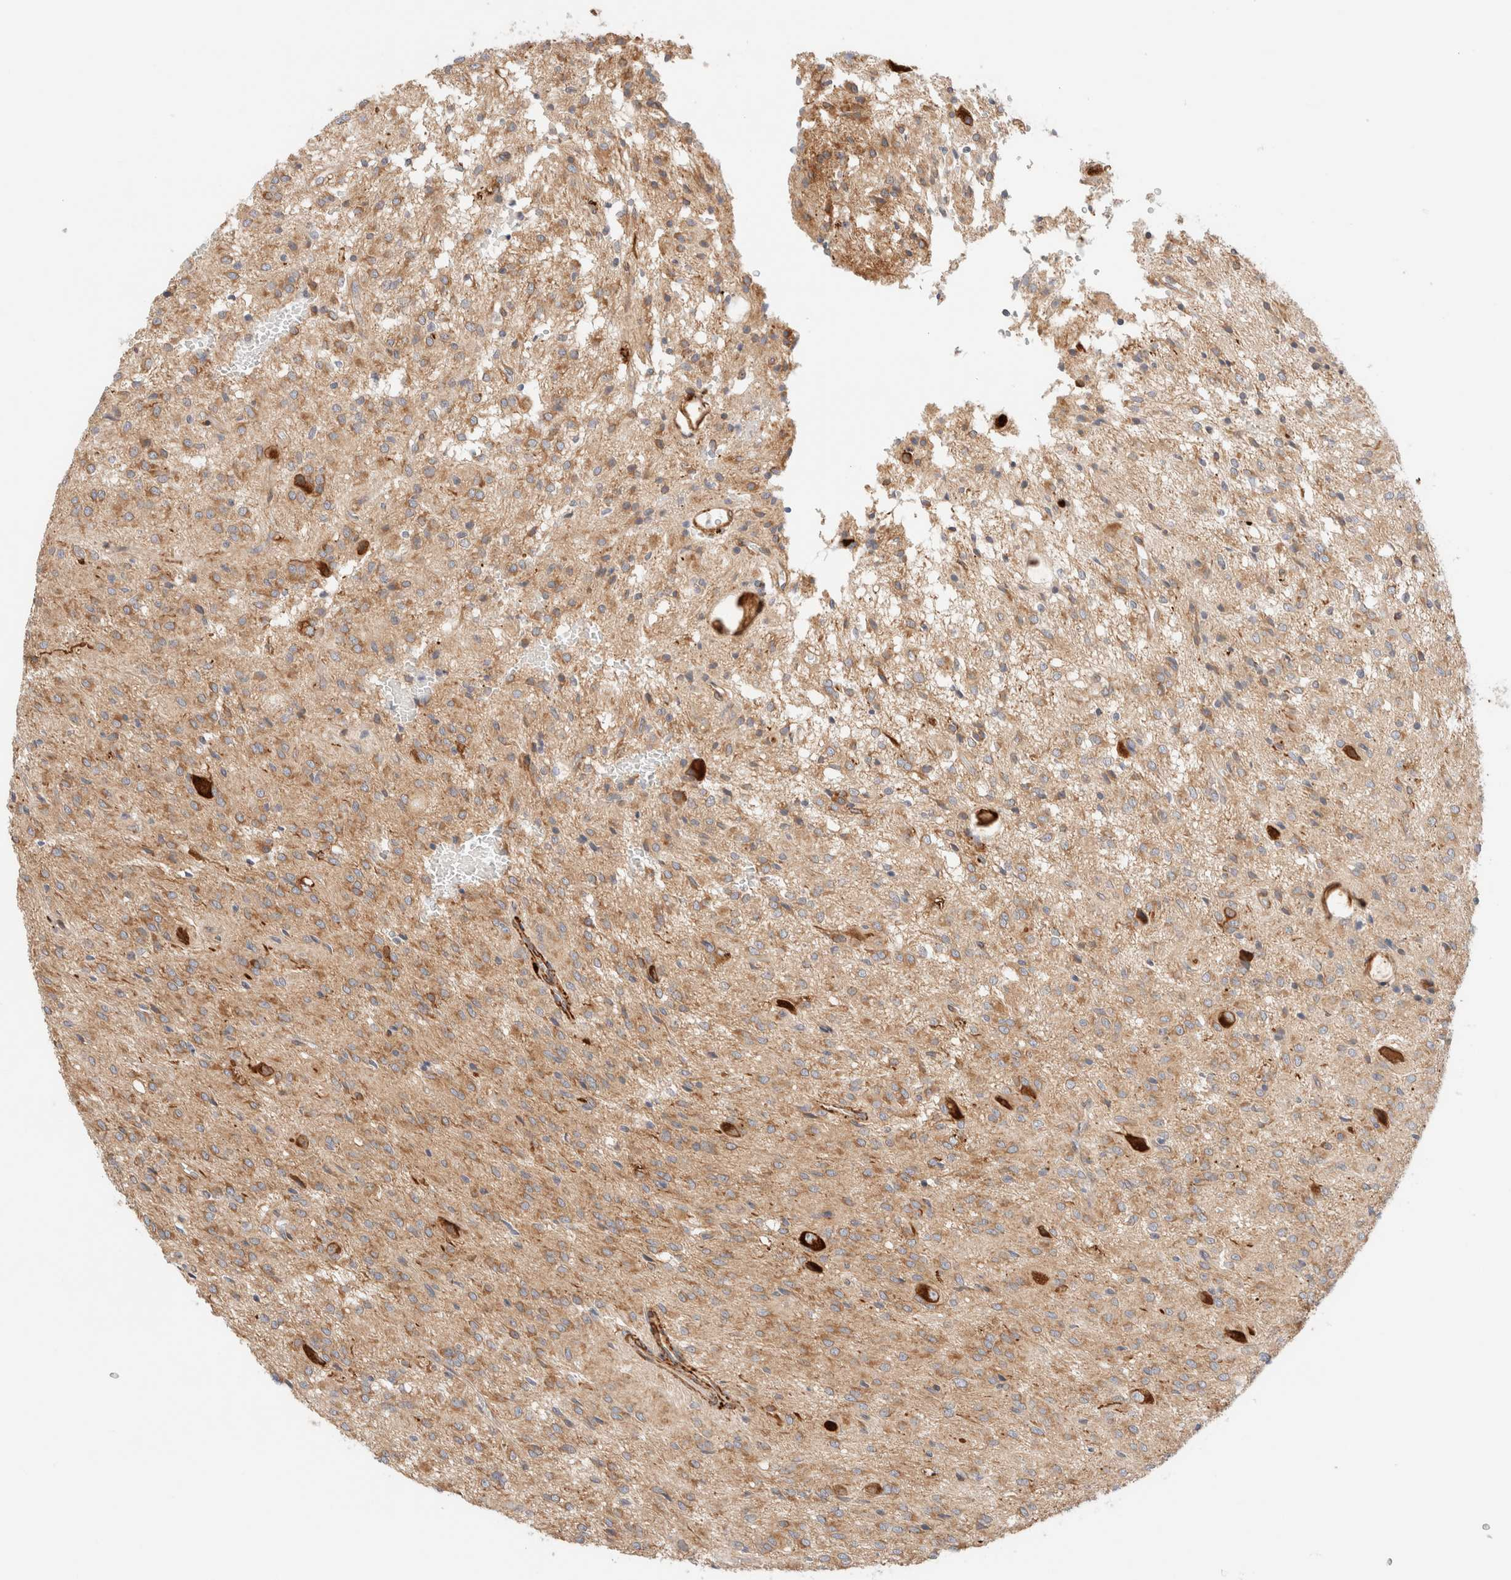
{"staining": {"intensity": "moderate", "quantity": ">75%", "location": "cytoplasmic/membranous"}, "tissue": "glioma", "cell_type": "Tumor cells", "image_type": "cancer", "snomed": [{"axis": "morphology", "description": "Glioma, malignant, High grade"}, {"axis": "topography", "description": "Brain"}], "caption": "An immunohistochemistry (IHC) micrograph of neoplastic tissue is shown. Protein staining in brown labels moderate cytoplasmic/membranous positivity in glioma within tumor cells.", "gene": "RRP15", "patient": {"sex": "female", "age": 59}}